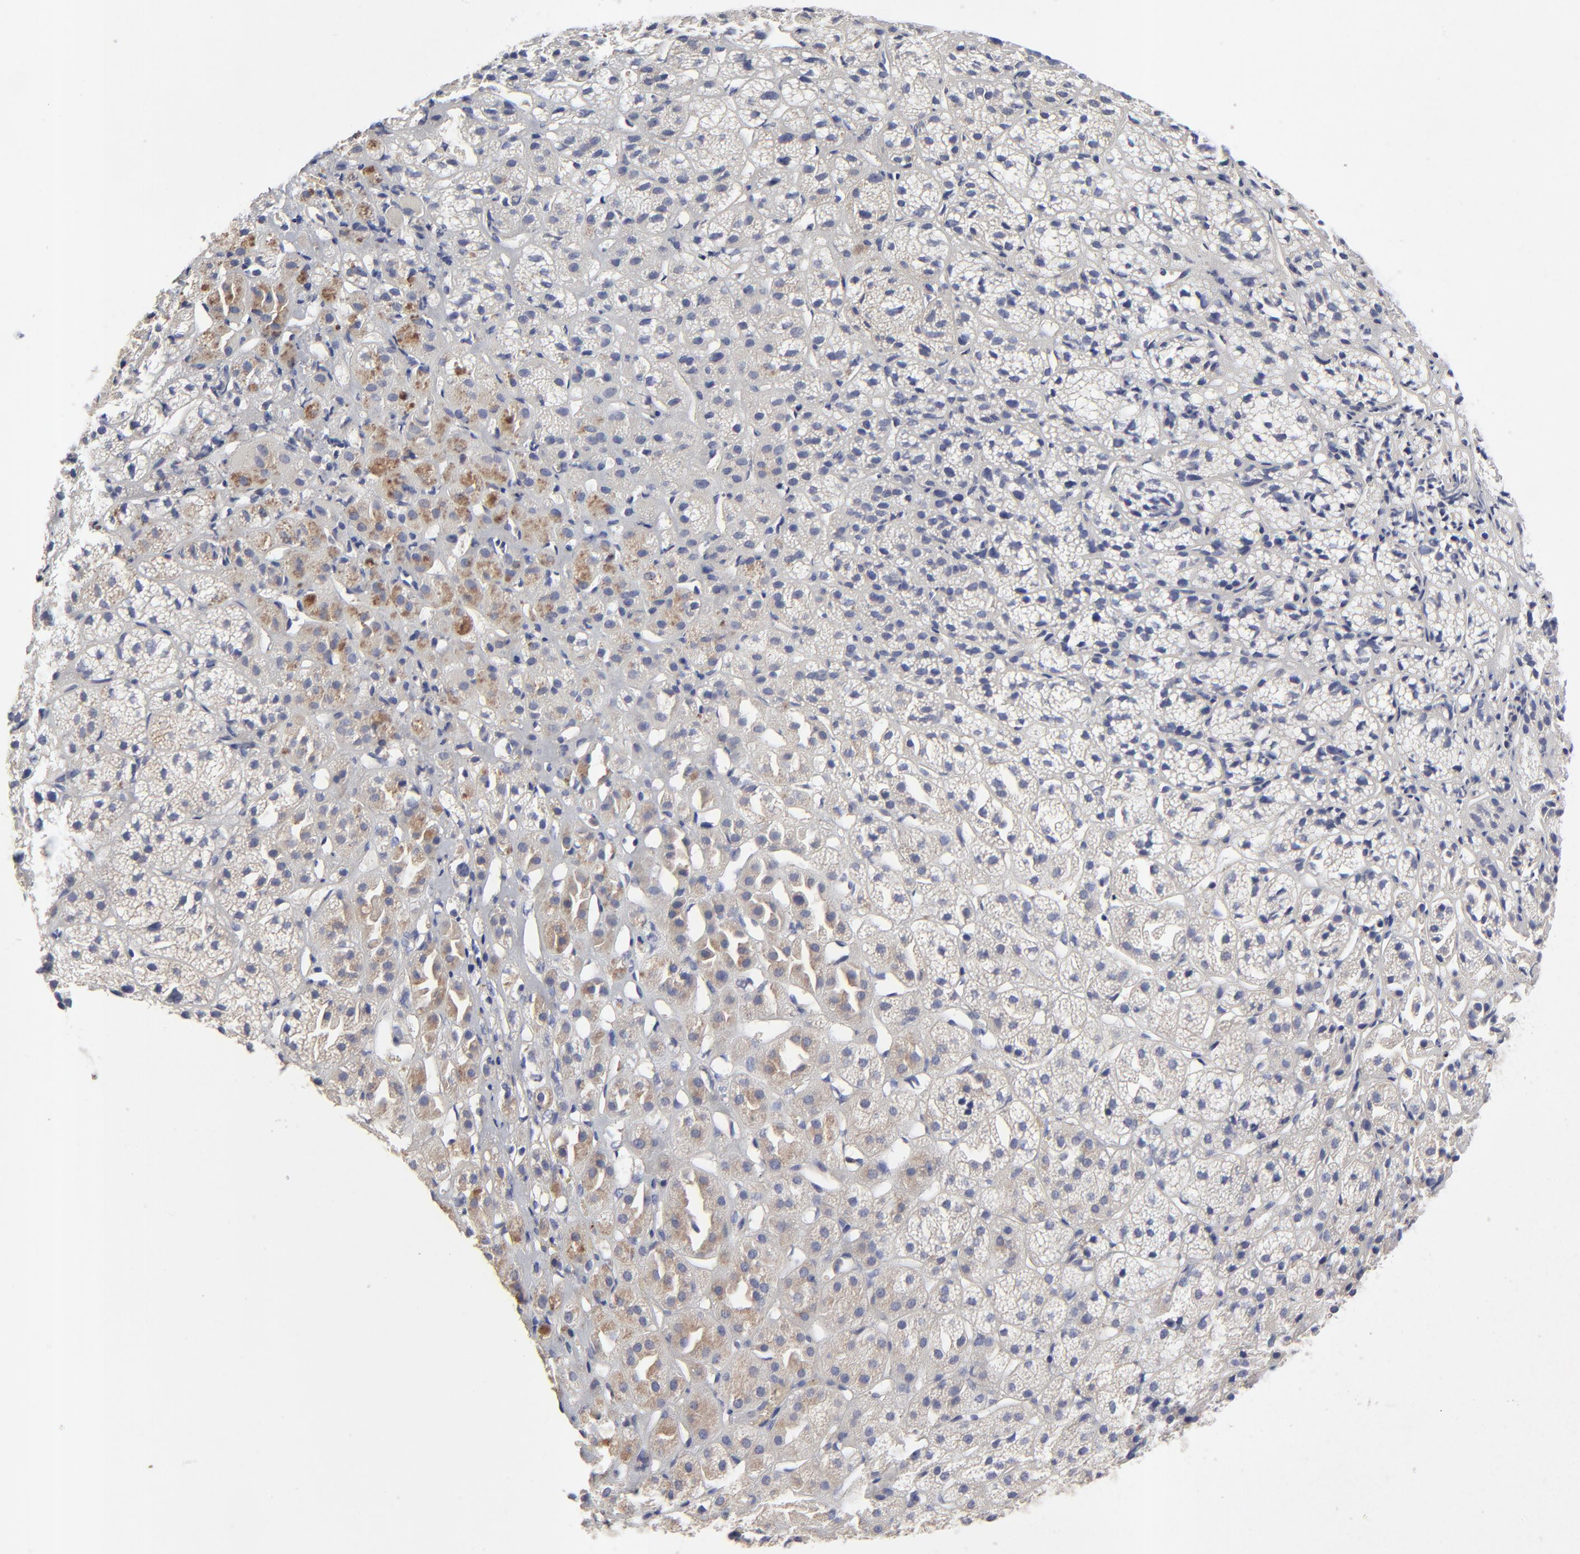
{"staining": {"intensity": "moderate", "quantity": "<25%", "location": "cytoplasmic/membranous"}, "tissue": "adrenal gland", "cell_type": "Glandular cells", "image_type": "normal", "snomed": [{"axis": "morphology", "description": "Normal tissue, NOS"}, {"axis": "topography", "description": "Adrenal gland"}], "caption": "The histopathology image exhibits staining of unremarkable adrenal gland, revealing moderate cytoplasmic/membranous protein positivity (brown color) within glandular cells. (IHC, brightfield microscopy, high magnification).", "gene": "SULF2", "patient": {"sex": "female", "age": 71}}